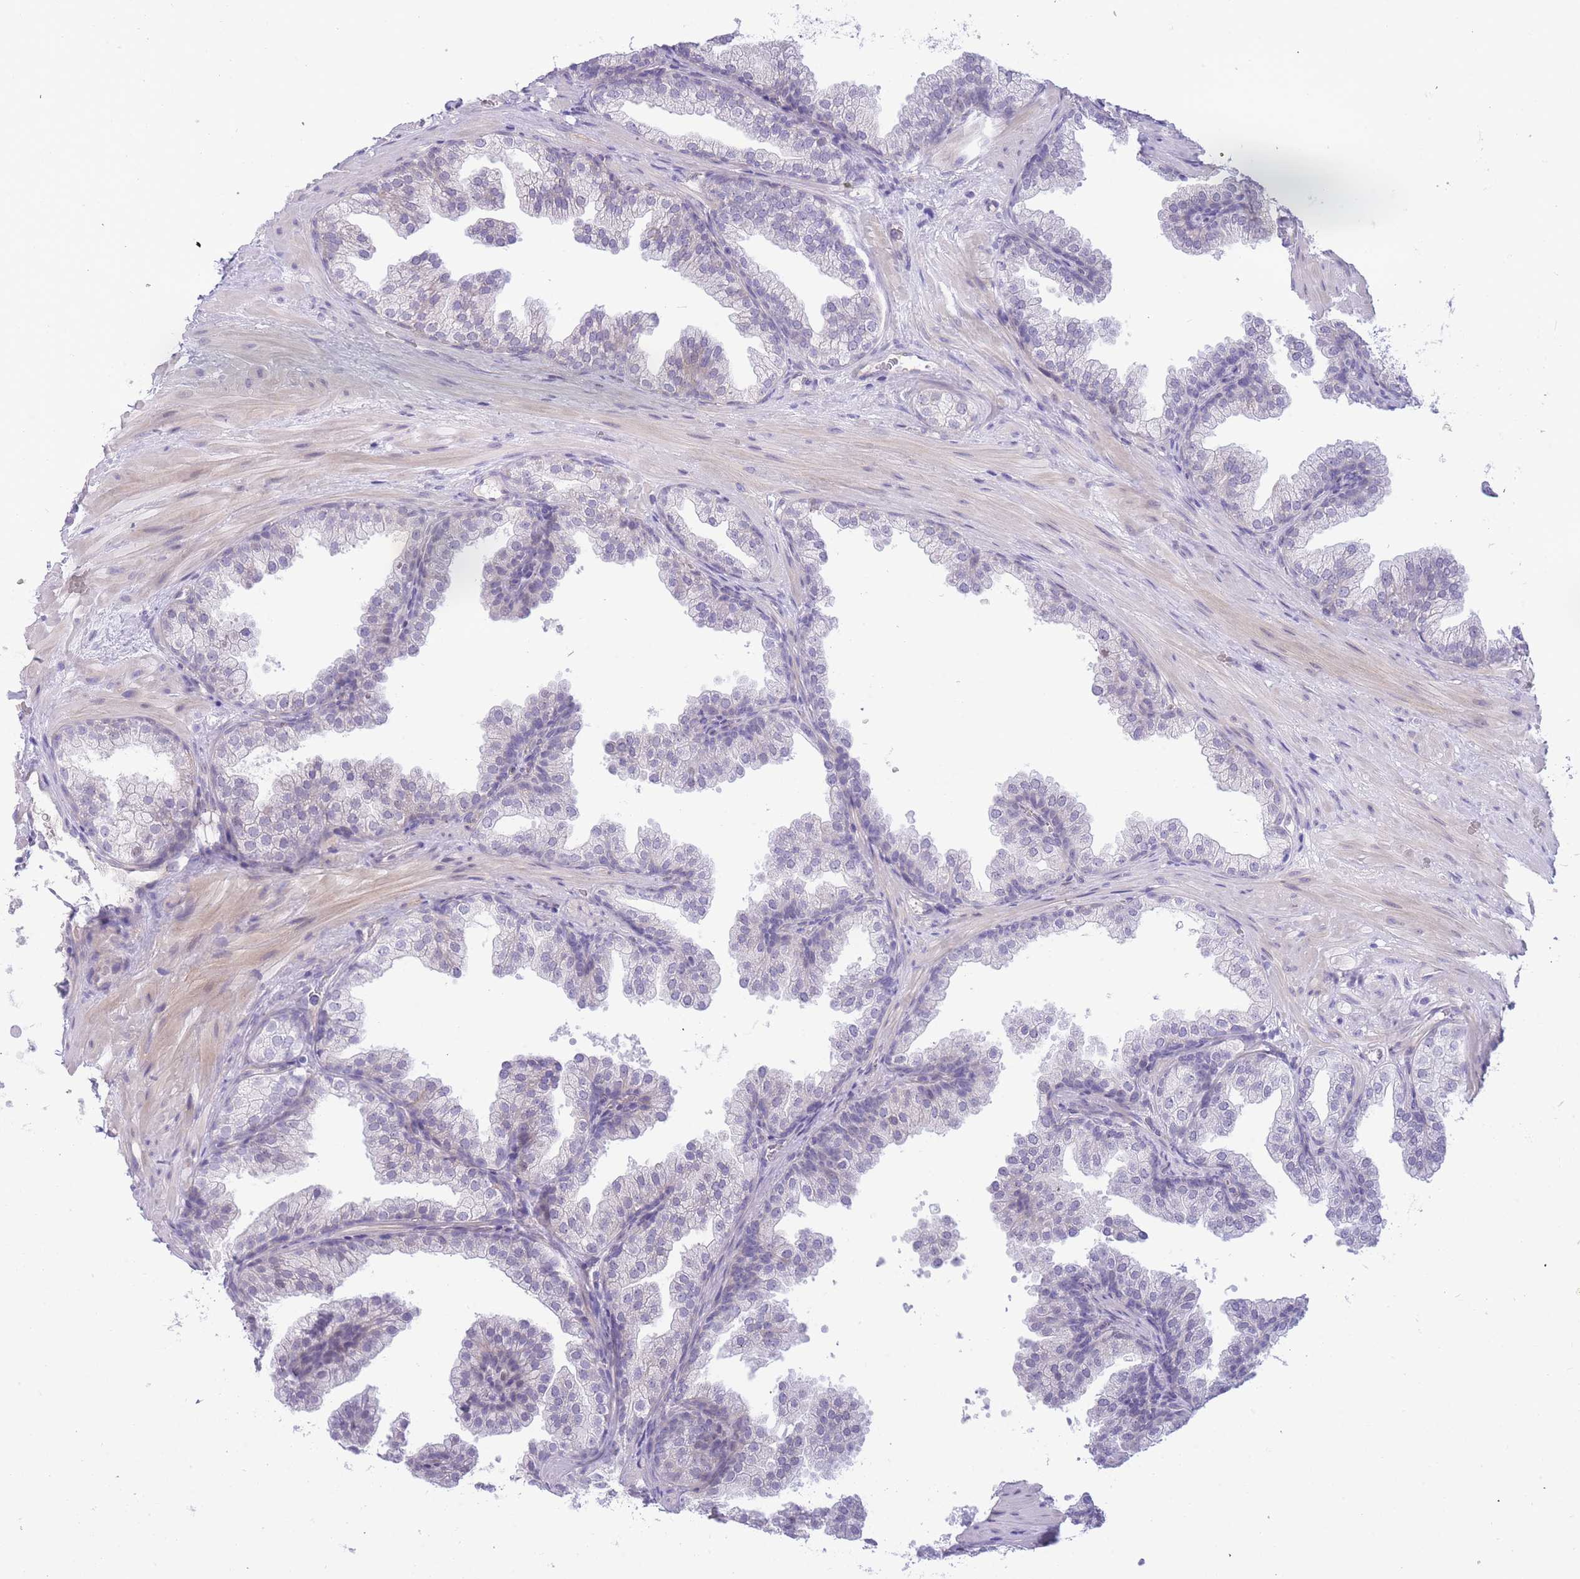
{"staining": {"intensity": "negative", "quantity": "none", "location": "none"}, "tissue": "prostate", "cell_type": "Glandular cells", "image_type": "normal", "snomed": [{"axis": "morphology", "description": "Normal tissue, NOS"}, {"axis": "topography", "description": "Prostate"}], "caption": "This is a image of IHC staining of benign prostate, which shows no positivity in glandular cells.", "gene": "PRR23A", "patient": {"sex": "male", "age": 37}}